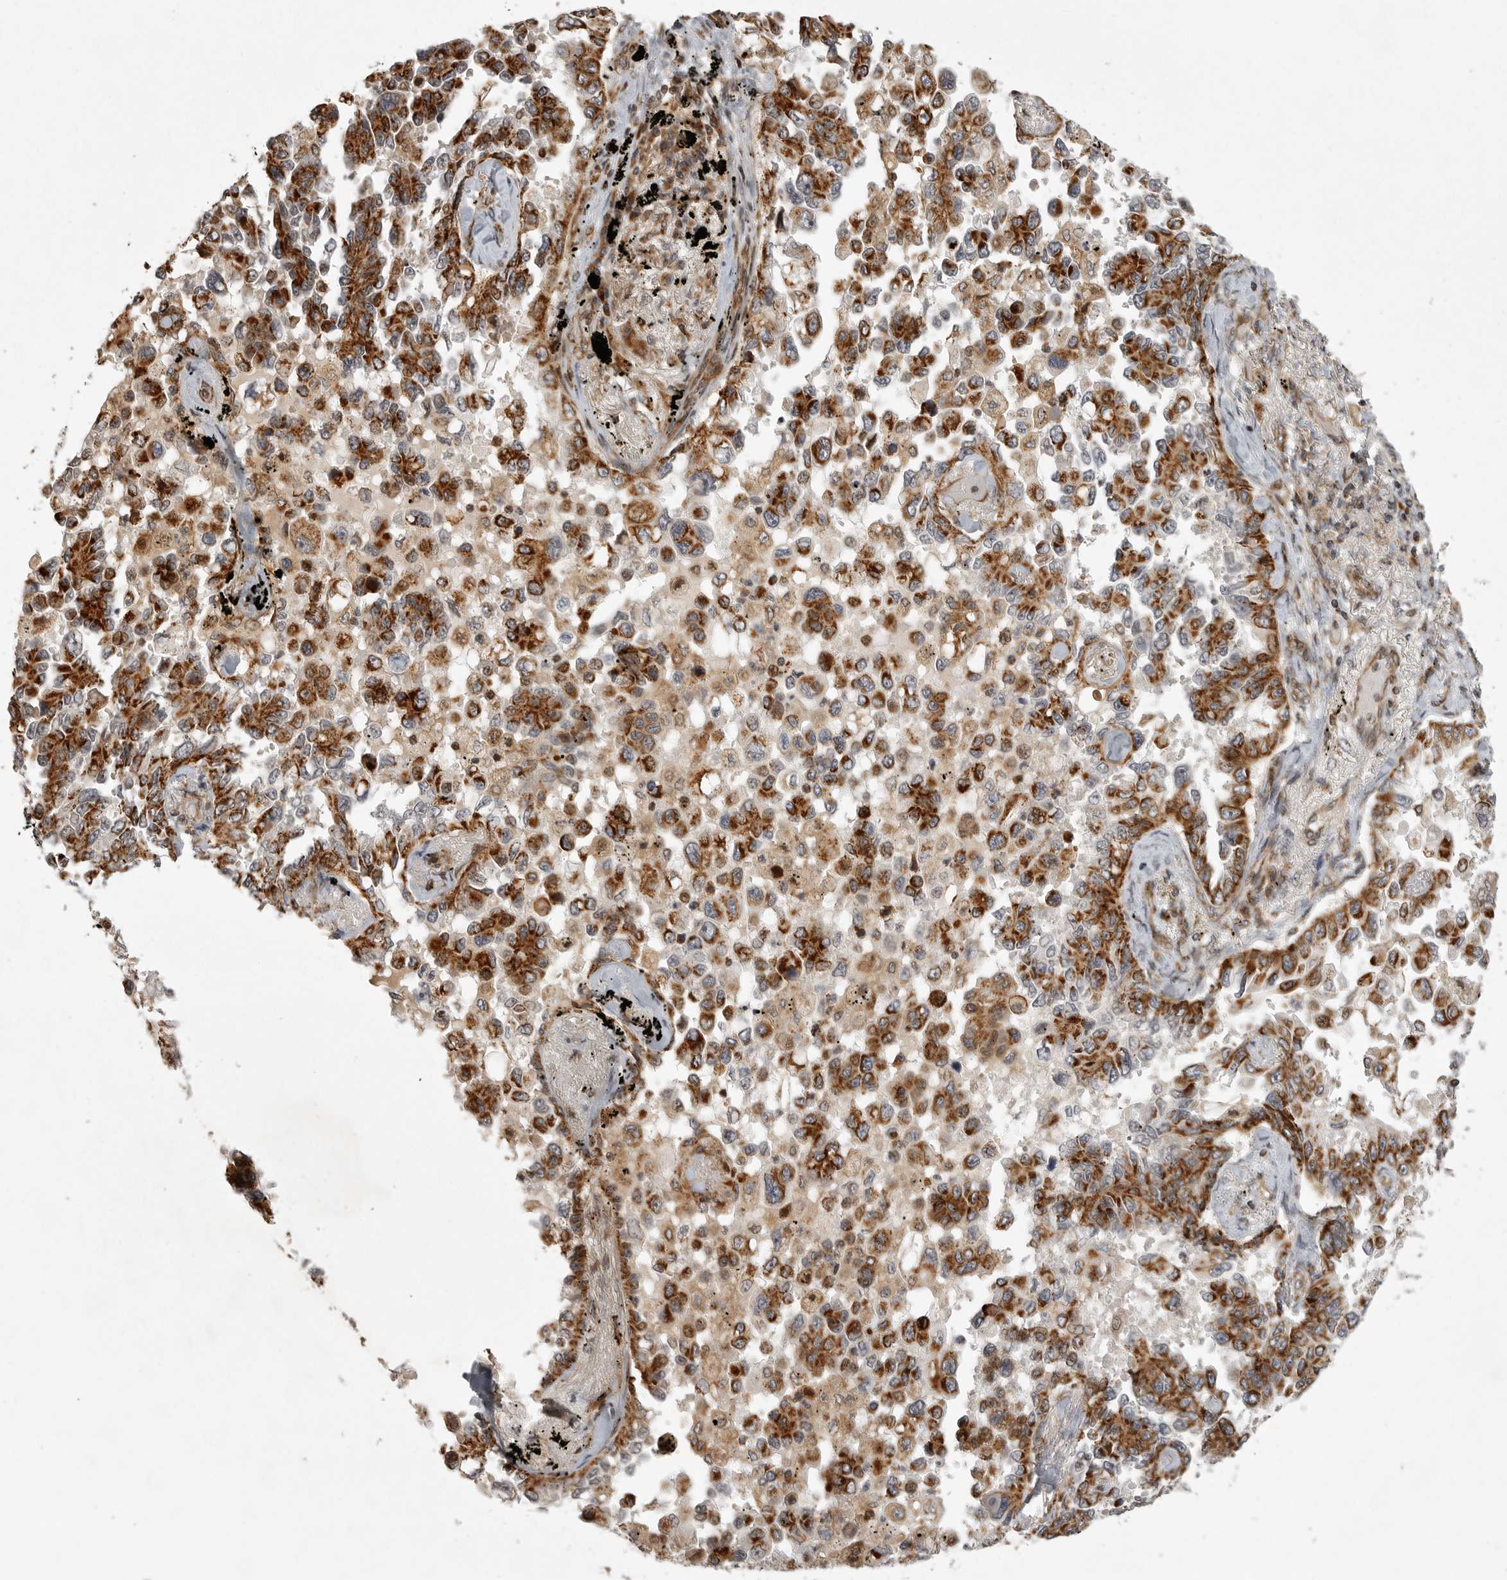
{"staining": {"intensity": "strong", "quantity": ">75%", "location": "cytoplasmic/membranous"}, "tissue": "lung cancer", "cell_type": "Tumor cells", "image_type": "cancer", "snomed": [{"axis": "morphology", "description": "Adenocarcinoma, NOS"}, {"axis": "topography", "description": "Lung"}], "caption": "Brown immunohistochemical staining in human lung cancer (adenocarcinoma) demonstrates strong cytoplasmic/membranous staining in approximately >75% of tumor cells.", "gene": "NARS2", "patient": {"sex": "female", "age": 67}}